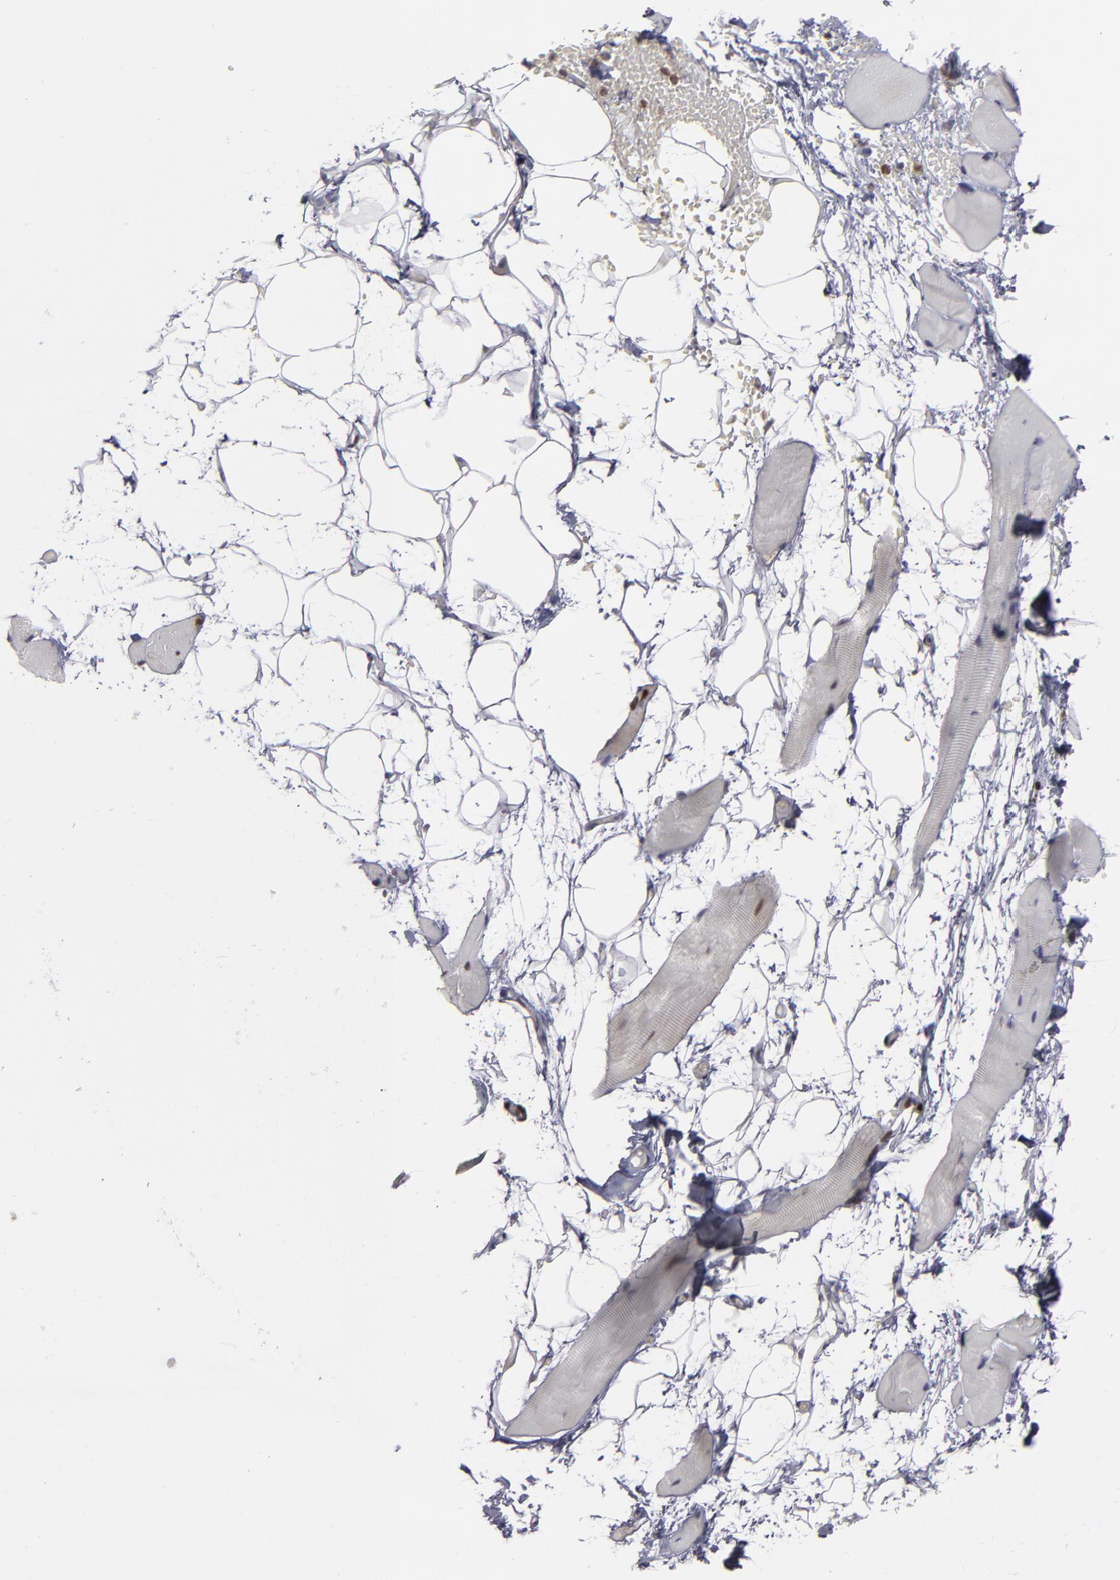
{"staining": {"intensity": "moderate", "quantity": "<25%", "location": "nuclear"}, "tissue": "skeletal muscle", "cell_type": "Myocytes", "image_type": "normal", "snomed": [{"axis": "morphology", "description": "Normal tissue, NOS"}, {"axis": "topography", "description": "Skeletal muscle"}, {"axis": "topography", "description": "Parathyroid gland"}], "caption": "Myocytes display low levels of moderate nuclear staining in approximately <25% of cells in benign human skeletal muscle. (brown staining indicates protein expression, while blue staining denotes nuclei).", "gene": "GSR", "patient": {"sex": "female", "age": 37}}